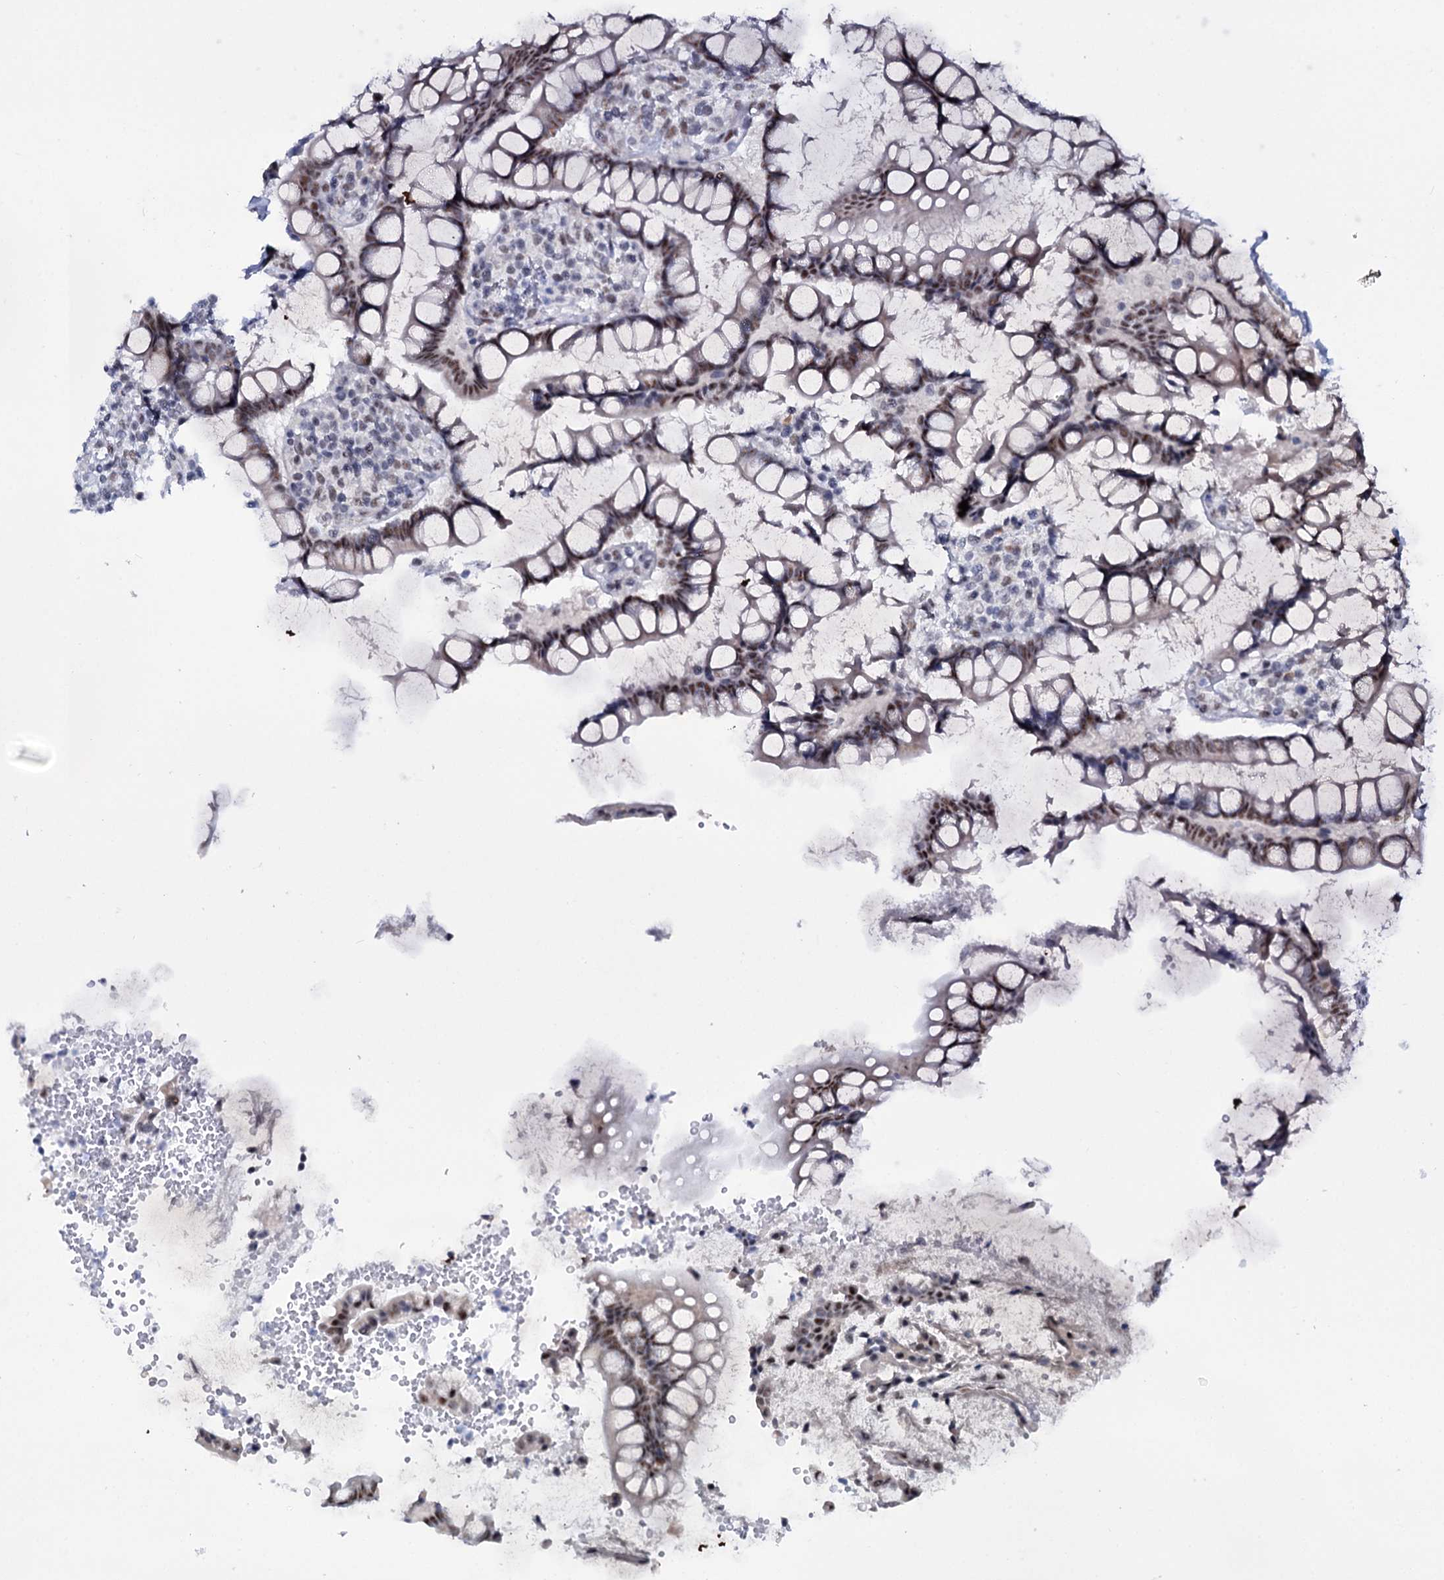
{"staining": {"intensity": "negative", "quantity": "none", "location": "none"}, "tissue": "colon", "cell_type": "Endothelial cells", "image_type": "normal", "snomed": [{"axis": "morphology", "description": "Normal tissue, NOS"}, {"axis": "topography", "description": "Colon"}], "caption": "The immunohistochemistry (IHC) histopathology image has no significant expression in endothelial cells of colon.", "gene": "SREK1", "patient": {"sex": "female", "age": 79}}